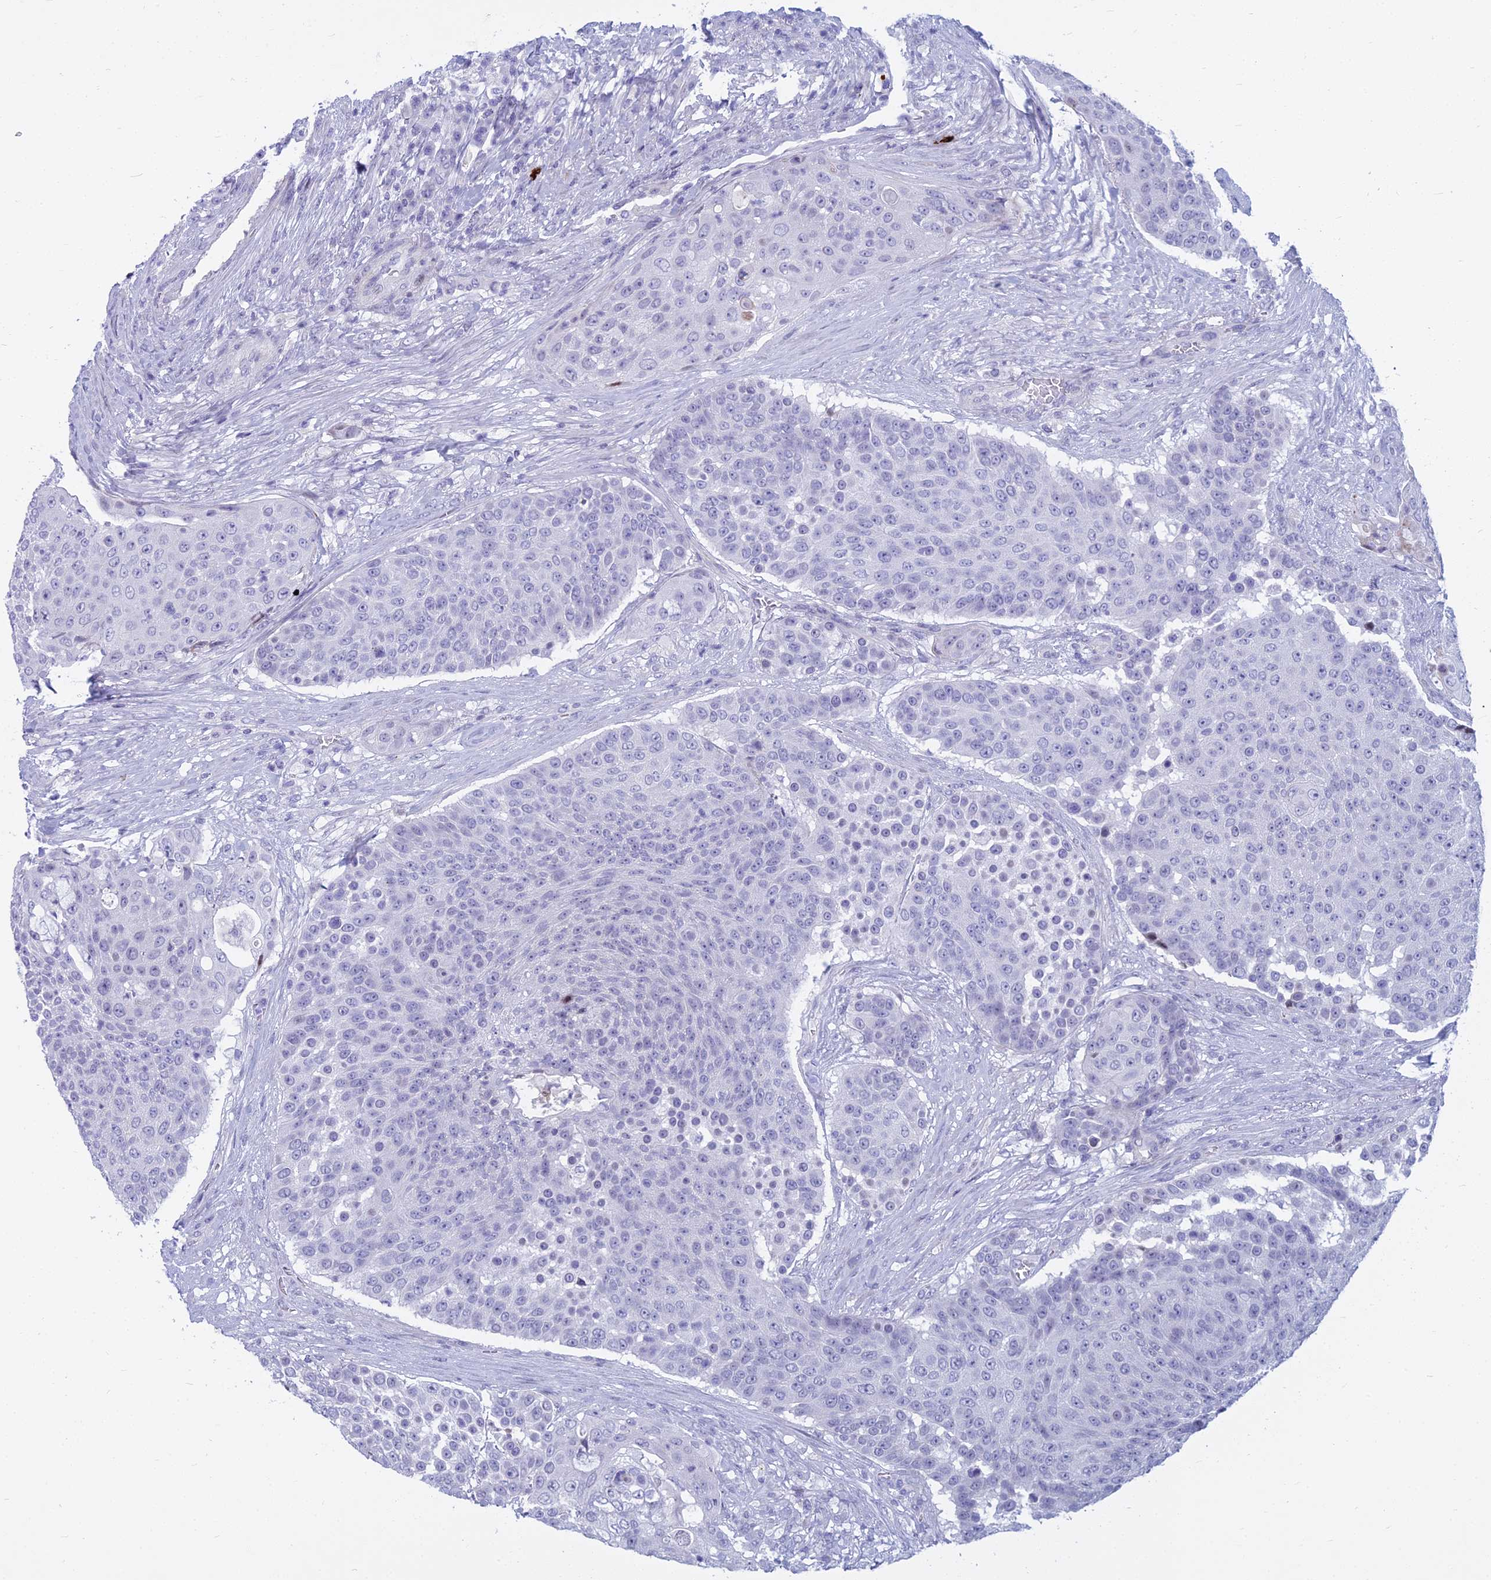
{"staining": {"intensity": "negative", "quantity": "none", "location": "none"}, "tissue": "urothelial cancer", "cell_type": "Tumor cells", "image_type": "cancer", "snomed": [{"axis": "morphology", "description": "Urothelial carcinoma, High grade"}, {"axis": "topography", "description": "Urinary bladder"}], "caption": "The immunohistochemistry (IHC) image has no significant expression in tumor cells of urothelial cancer tissue.", "gene": "MYBPC2", "patient": {"sex": "female", "age": 63}}